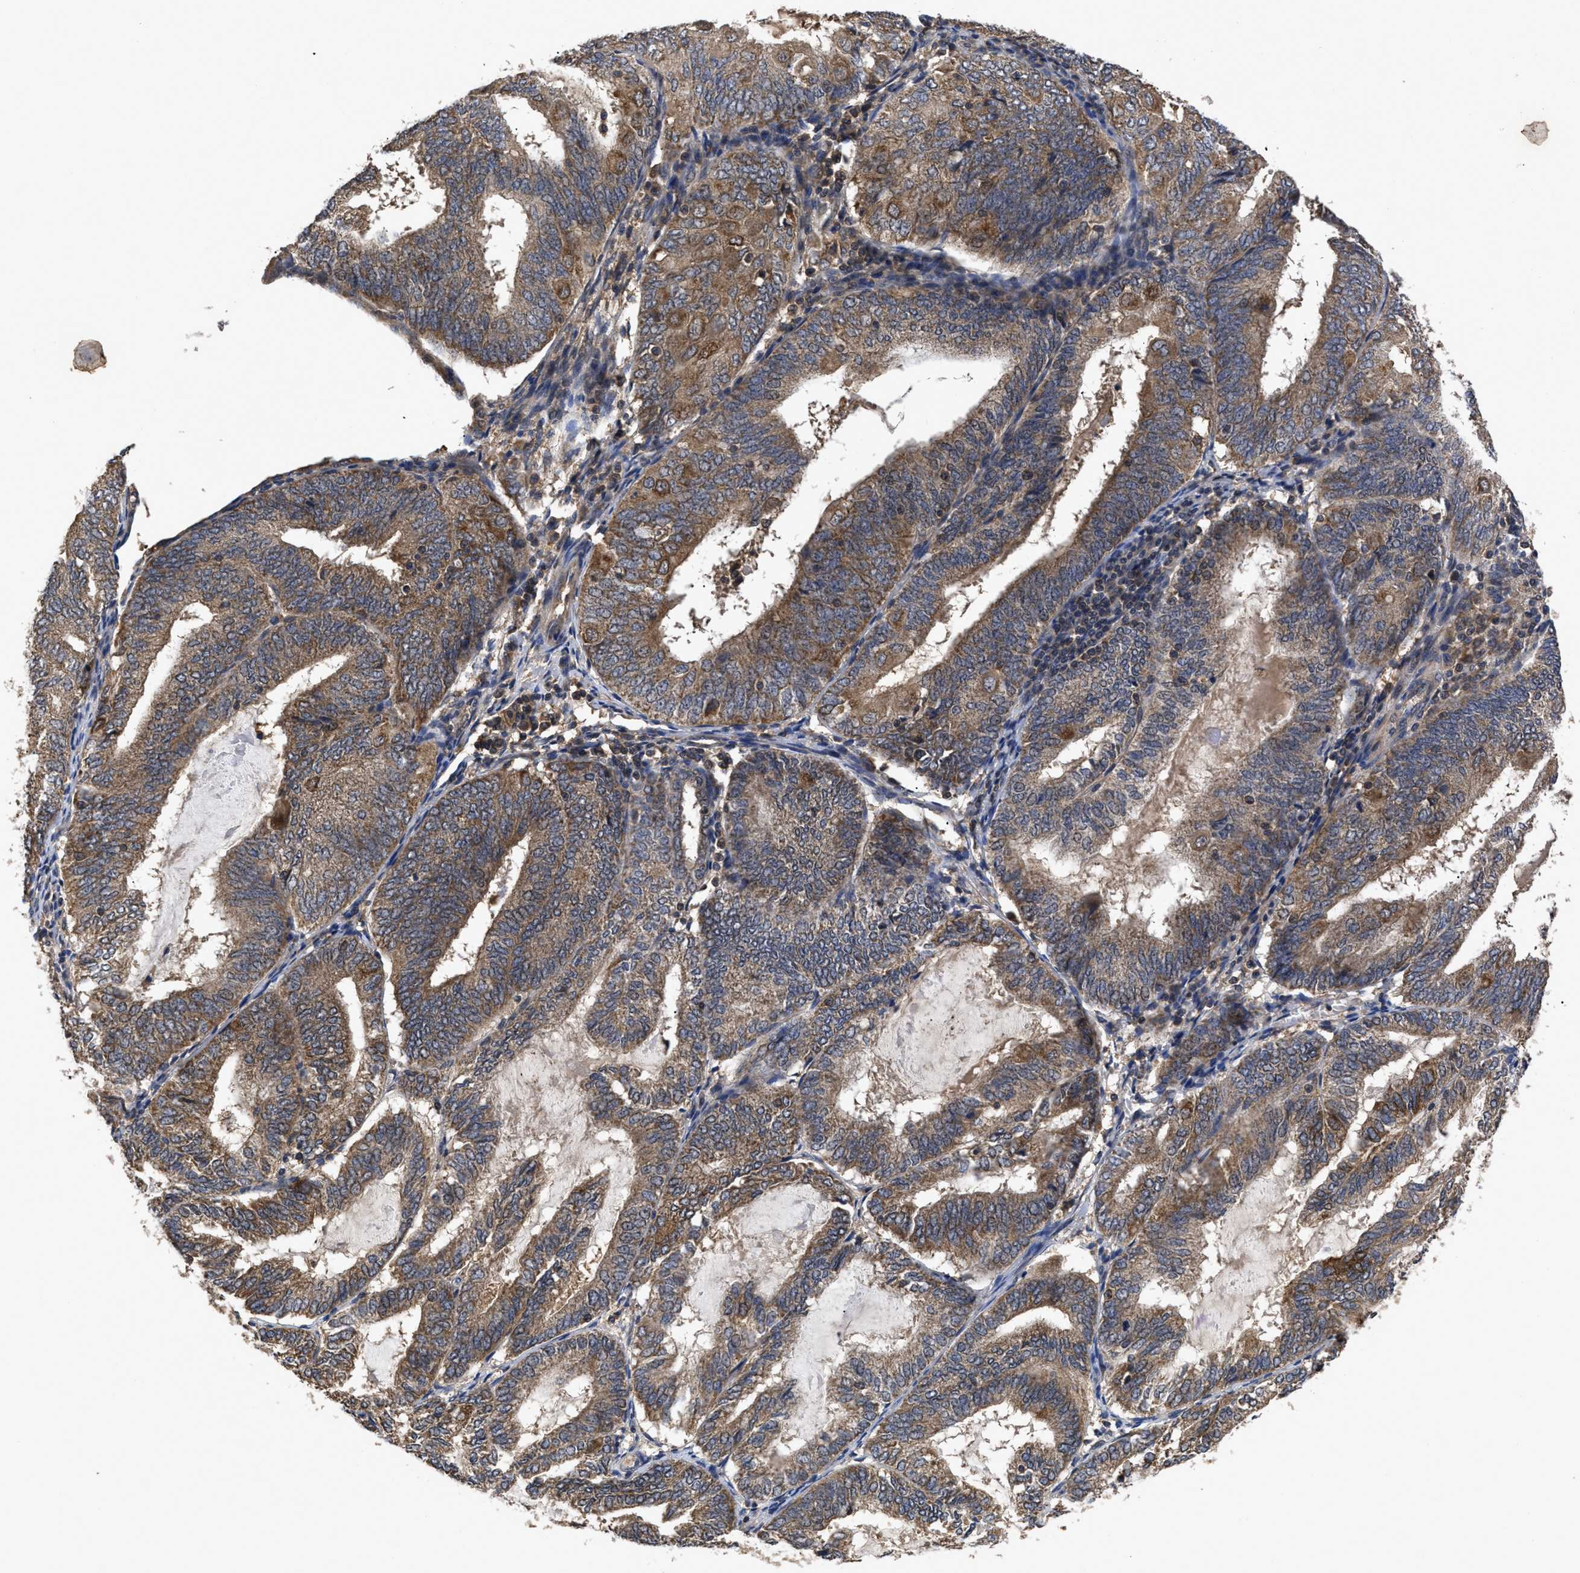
{"staining": {"intensity": "moderate", "quantity": ">75%", "location": "cytoplasmic/membranous"}, "tissue": "endometrial cancer", "cell_type": "Tumor cells", "image_type": "cancer", "snomed": [{"axis": "morphology", "description": "Adenocarcinoma, NOS"}, {"axis": "topography", "description": "Endometrium"}], "caption": "Protein positivity by immunohistochemistry (IHC) demonstrates moderate cytoplasmic/membranous expression in about >75% of tumor cells in adenocarcinoma (endometrial).", "gene": "LRRC3", "patient": {"sex": "female", "age": 81}}